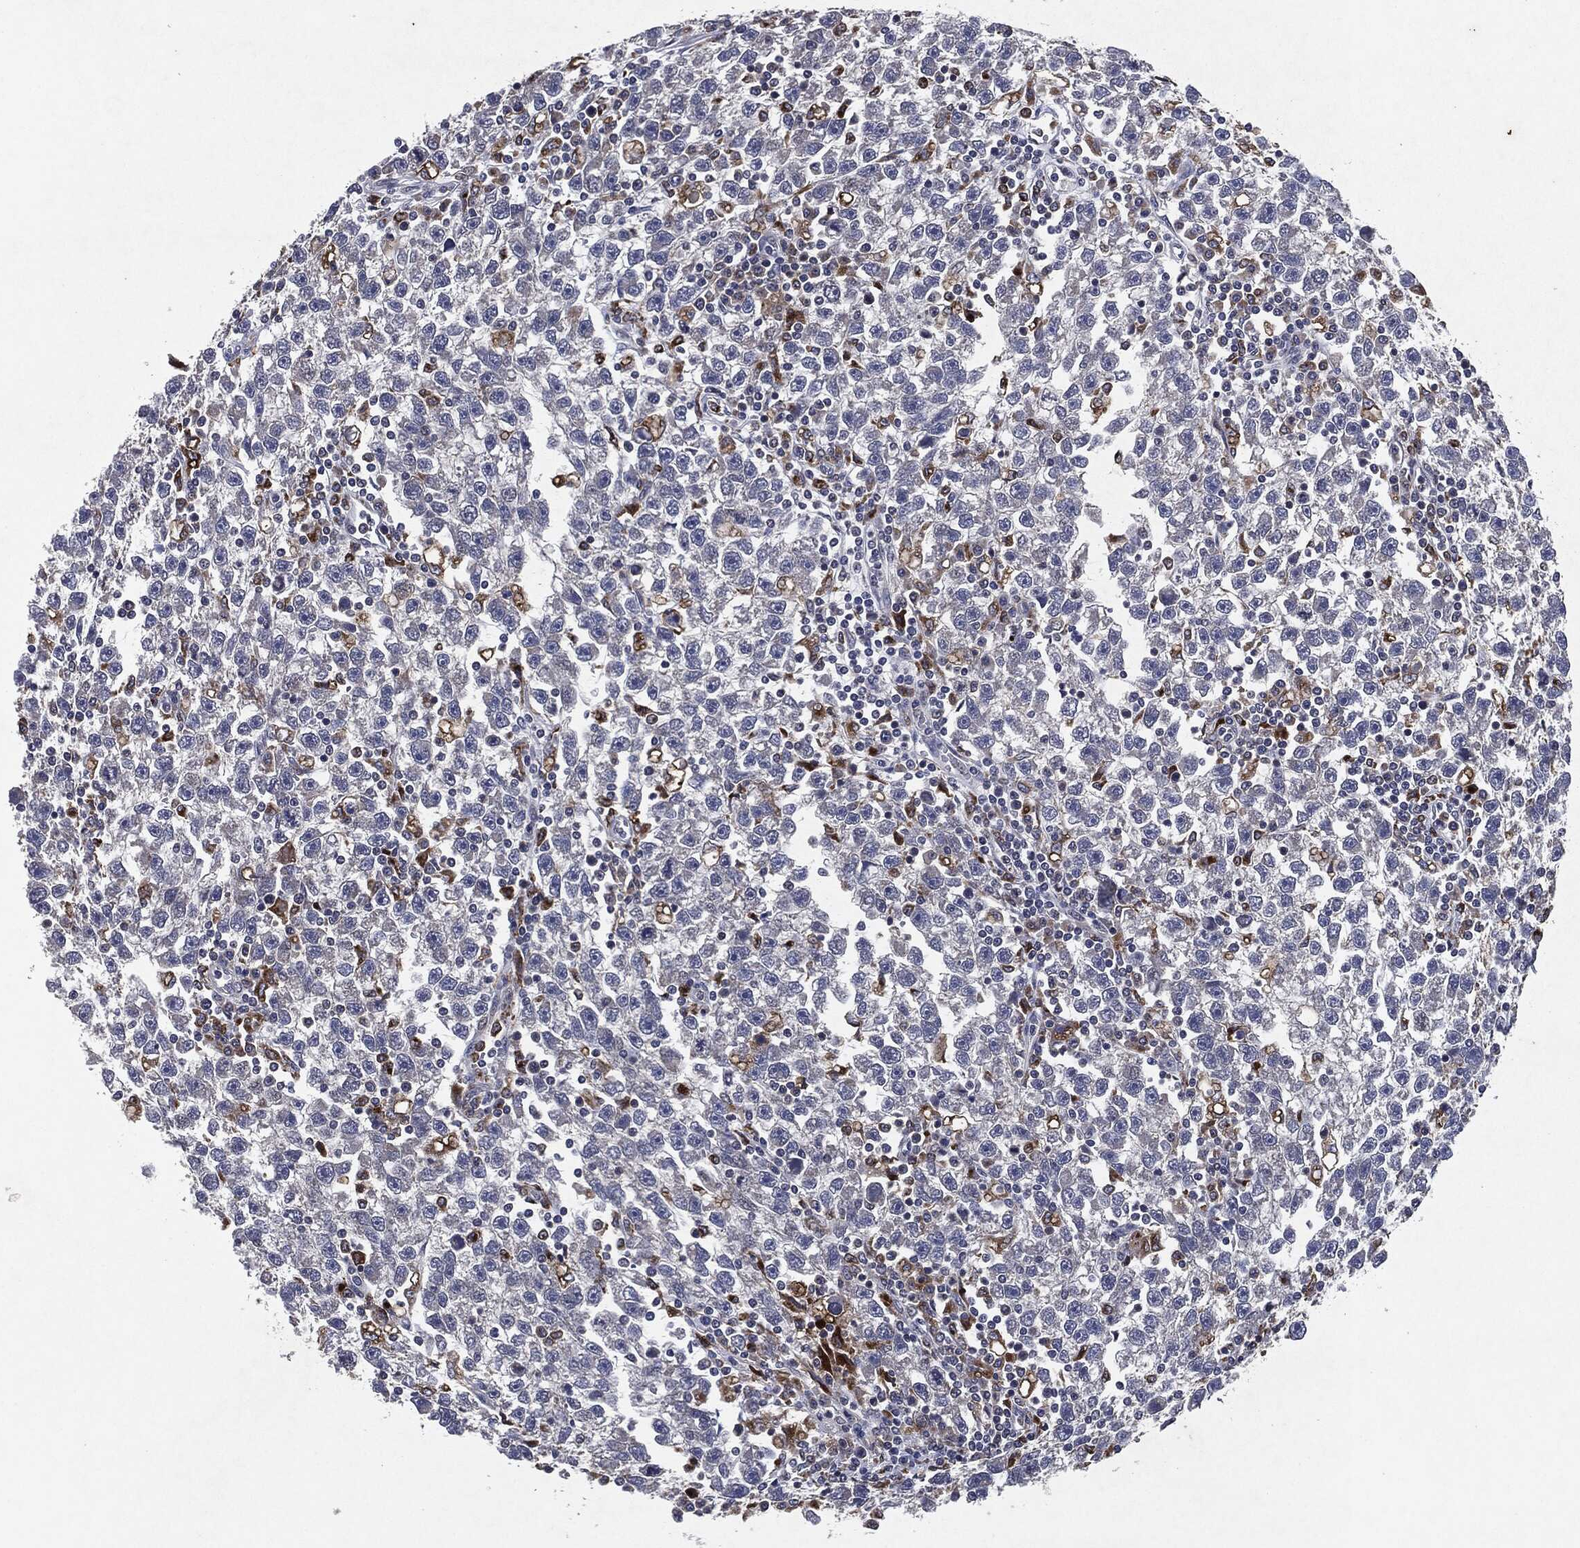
{"staining": {"intensity": "negative", "quantity": "none", "location": "none"}, "tissue": "testis cancer", "cell_type": "Tumor cells", "image_type": "cancer", "snomed": [{"axis": "morphology", "description": "Seminoma, NOS"}, {"axis": "topography", "description": "Testis"}], "caption": "IHC of testis seminoma shows no staining in tumor cells. (DAB immunohistochemistry (IHC), high magnification).", "gene": "SLC31A2", "patient": {"sex": "male", "age": 47}}